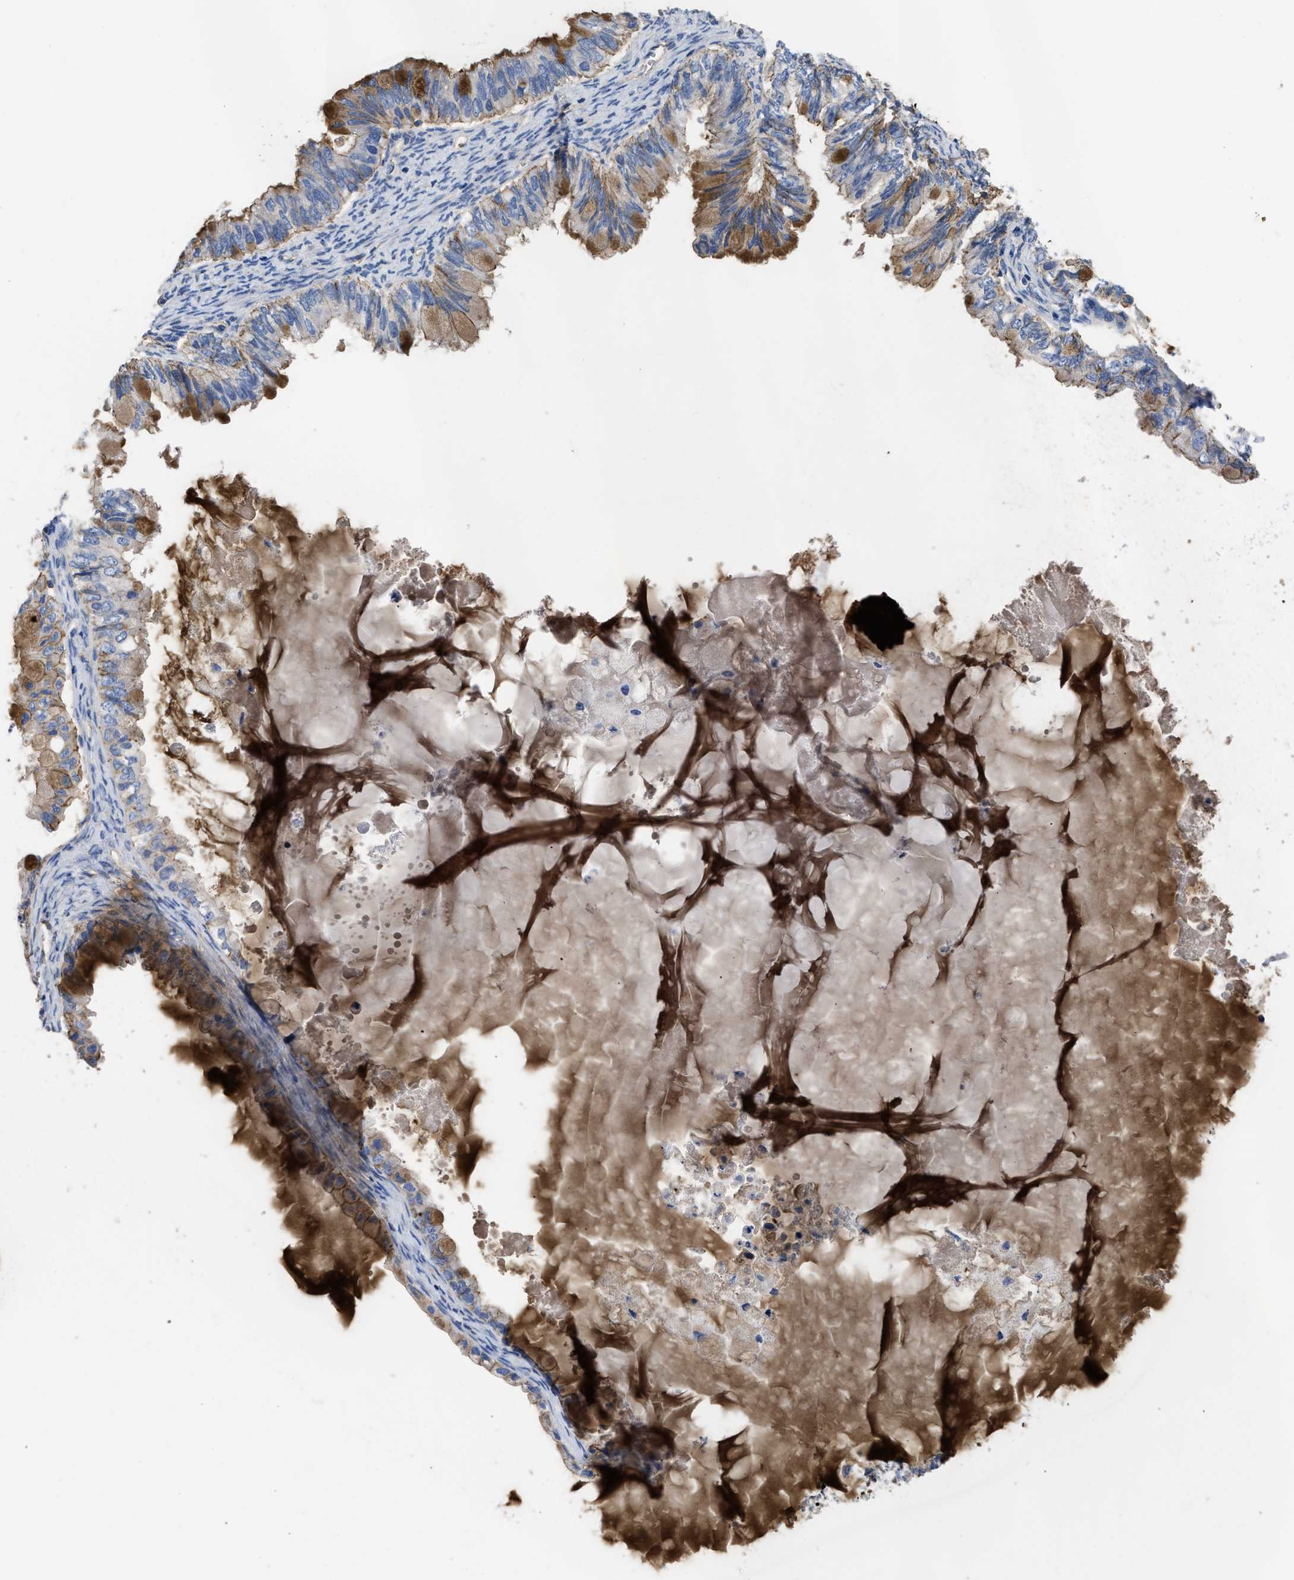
{"staining": {"intensity": "moderate", "quantity": "25%-75%", "location": "cytoplasmic/membranous"}, "tissue": "ovarian cancer", "cell_type": "Tumor cells", "image_type": "cancer", "snomed": [{"axis": "morphology", "description": "Cystadenocarcinoma, mucinous, NOS"}, {"axis": "topography", "description": "Ovary"}], "caption": "Ovarian cancer (mucinous cystadenocarcinoma) stained for a protein demonstrates moderate cytoplasmic/membranous positivity in tumor cells. The protein of interest is stained brown, and the nuclei are stained in blue (DAB (3,3'-diaminobenzidine) IHC with brightfield microscopy, high magnification).", "gene": "USP4", "patient": {"sex": "female", "age": 80}}